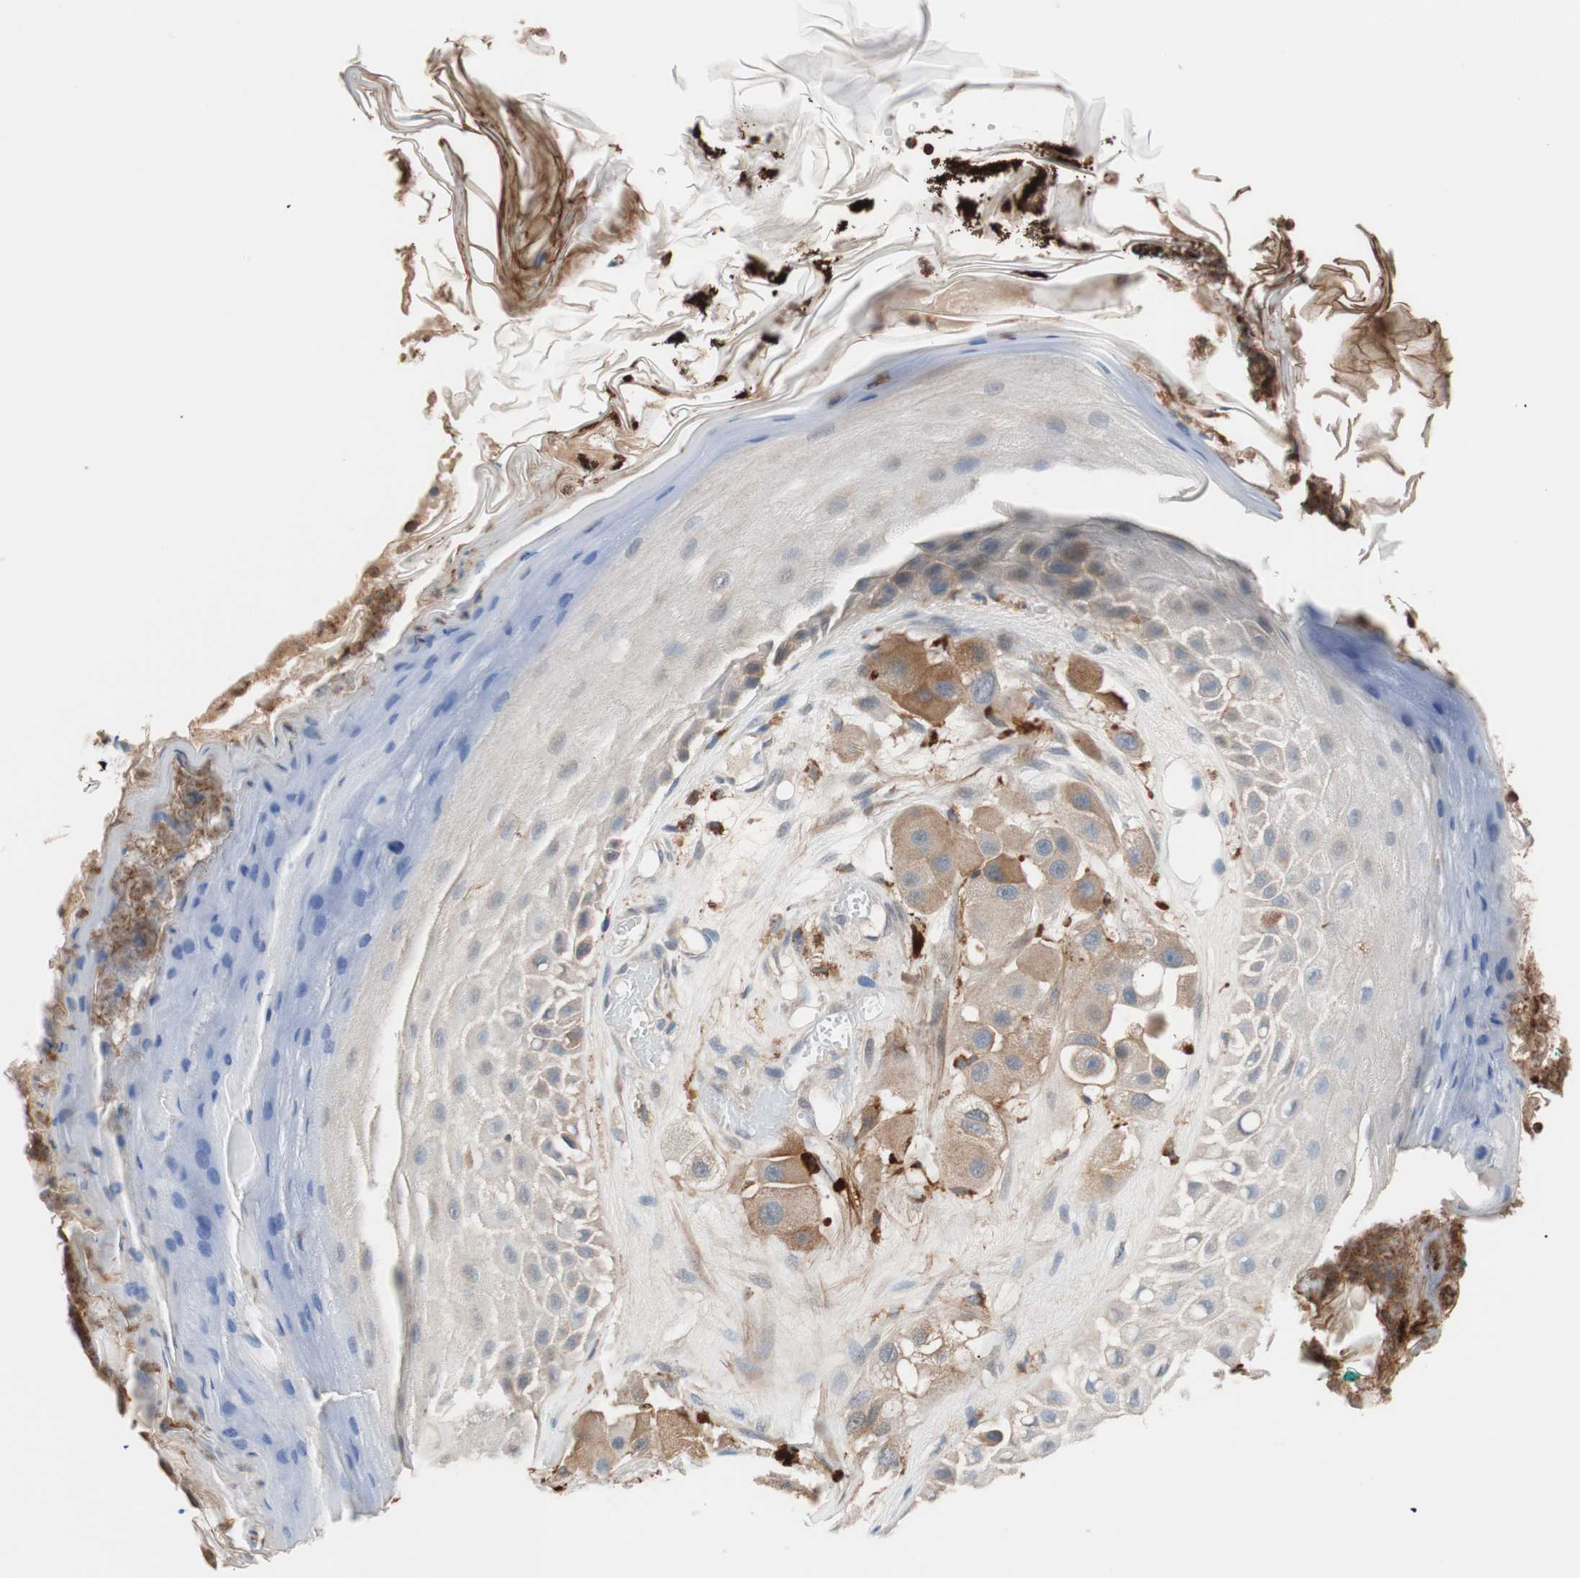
{"staining": {"intensity": "moderate", "quantity": "25%-75%", "location": "cytoplasmic/membranous"}, "tissue": "melanoma", "cell_type": "Tumor cells", "image_type": "cancer", "snomed": [{"axis": "morphology", "description": "Malignant melanoma, NOS"}, {"axis": "topography", "description": "Skin"}], "caption": "Human malignant melanoma stained with a protein marker displays moderate staining in tumor cells.", "gene": "LITAF", "patient": {"sex": "female", "age": 81}}